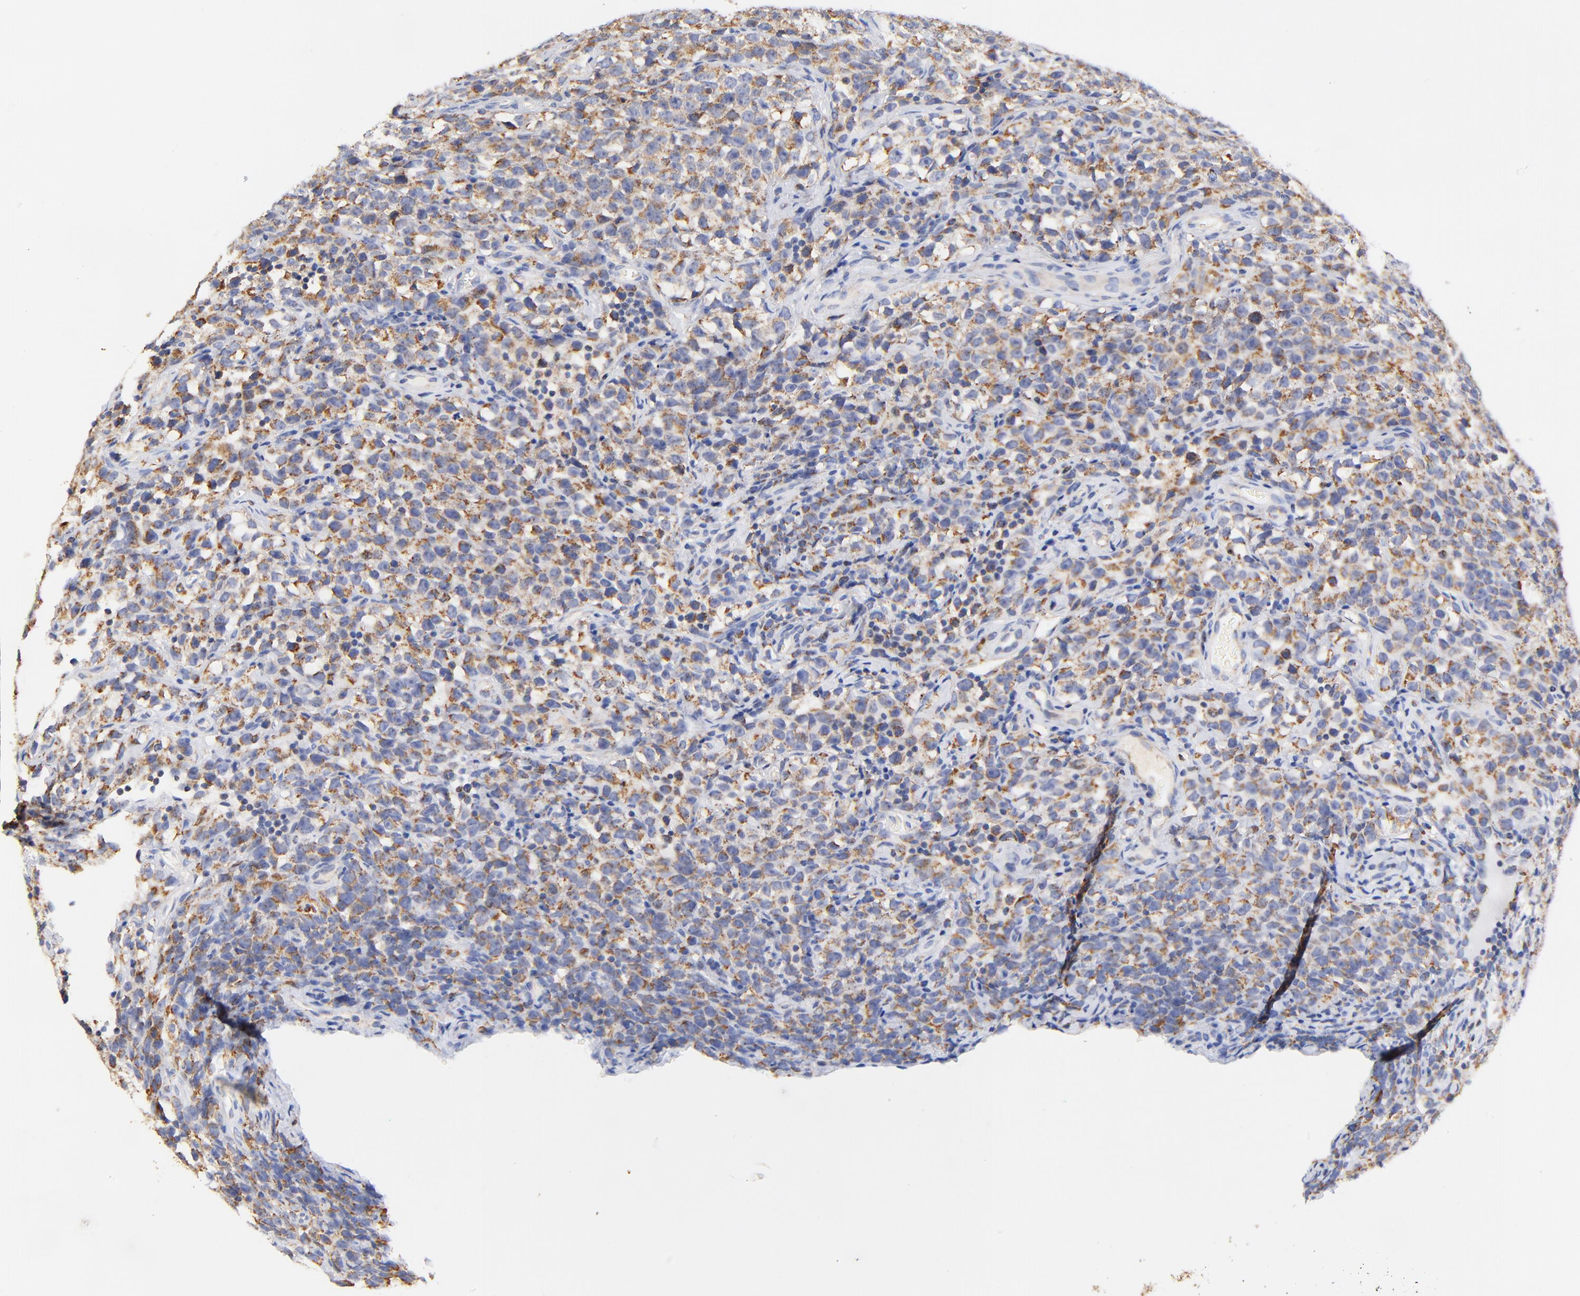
{"staining": {"intensity": "moderate", "quantity": ">75%", "location": "cytoplasmic/membranous"}, "tissue": "testis cancer", "cell_type": "Tumor cells", "image_type": "cancer", "snomed": [{"axis": "morphology", "description": "Seminoma, NOS"}, {"axis": "topography", "description": "Testis"}], "caption": "High-magnification brightfield microscopy of testis cancer stained with DAB (brown) and counterstained with hematoxylin (blue). tumor cells exhibit moderate cytoplasmic/membranous positivity is appreciated in approximately>75% of cells. The staining was performed using DAB, with brown indicating positive protein expression. Nuclei are stained blue with hematoxylin.", "gene": "ATP5F1D", "patient": {"sex": "male", "age": 25}}